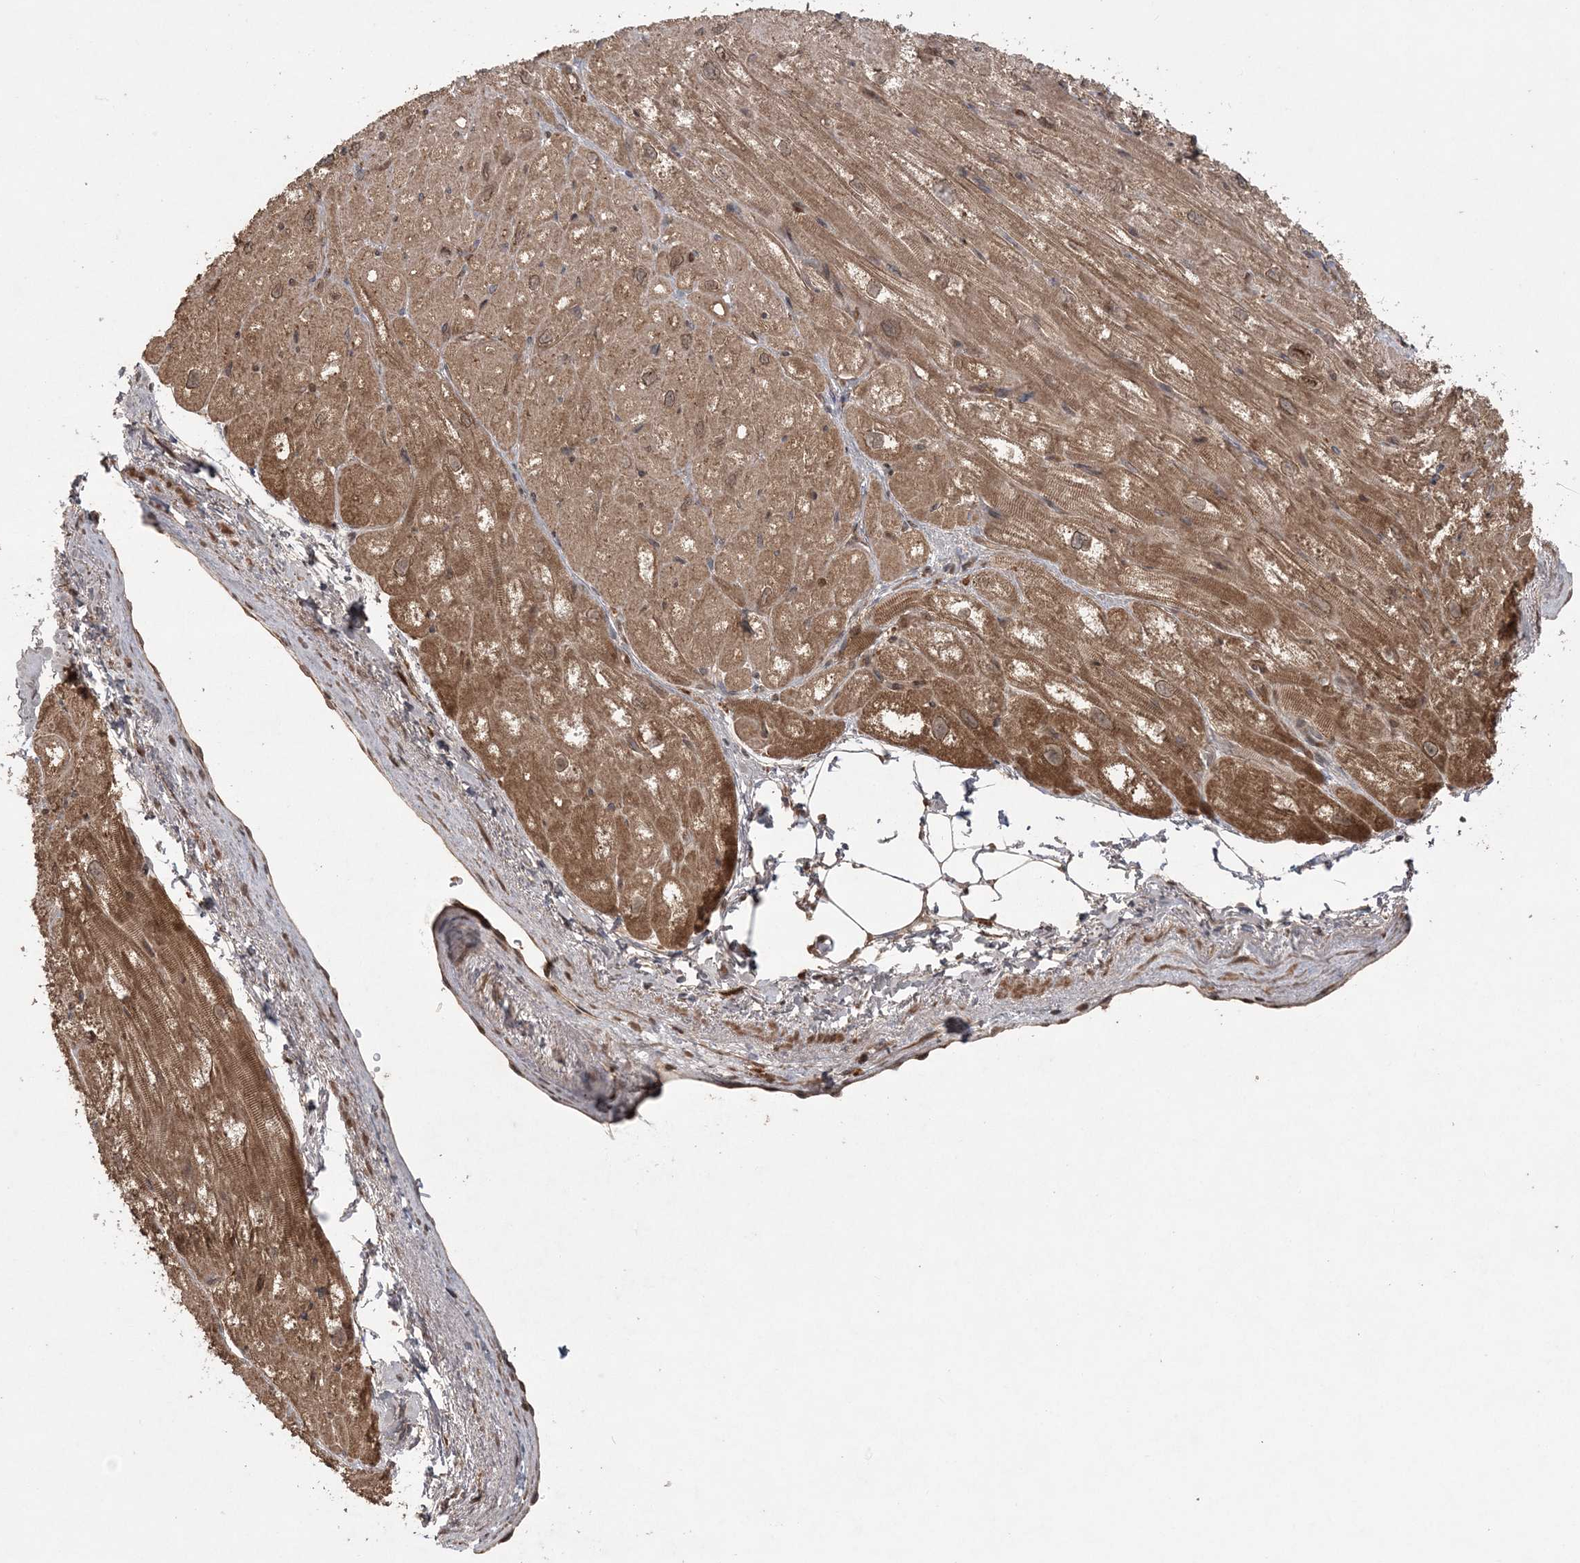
{"staining": {"intensity": "moderate", "quantity": ">75%", "location": "cytoplasmic/membranous"}, "tissue": "heart muscle", "cell_type": "Cardiomyocytes", "image_type": "normal", "snomed": [{"axis": "morphology", "description": "Normal tissue, NOS"}, {"axis": "topography", "description": "Heart"}], "caption": "IHC of benign heart muscle exhibits medium levels of moderate cytoplasmic/membranous expression in about >75% of cardiomyocytes.", "gene": "LACC1", "patient": {"sex": "male", "age": 50}}